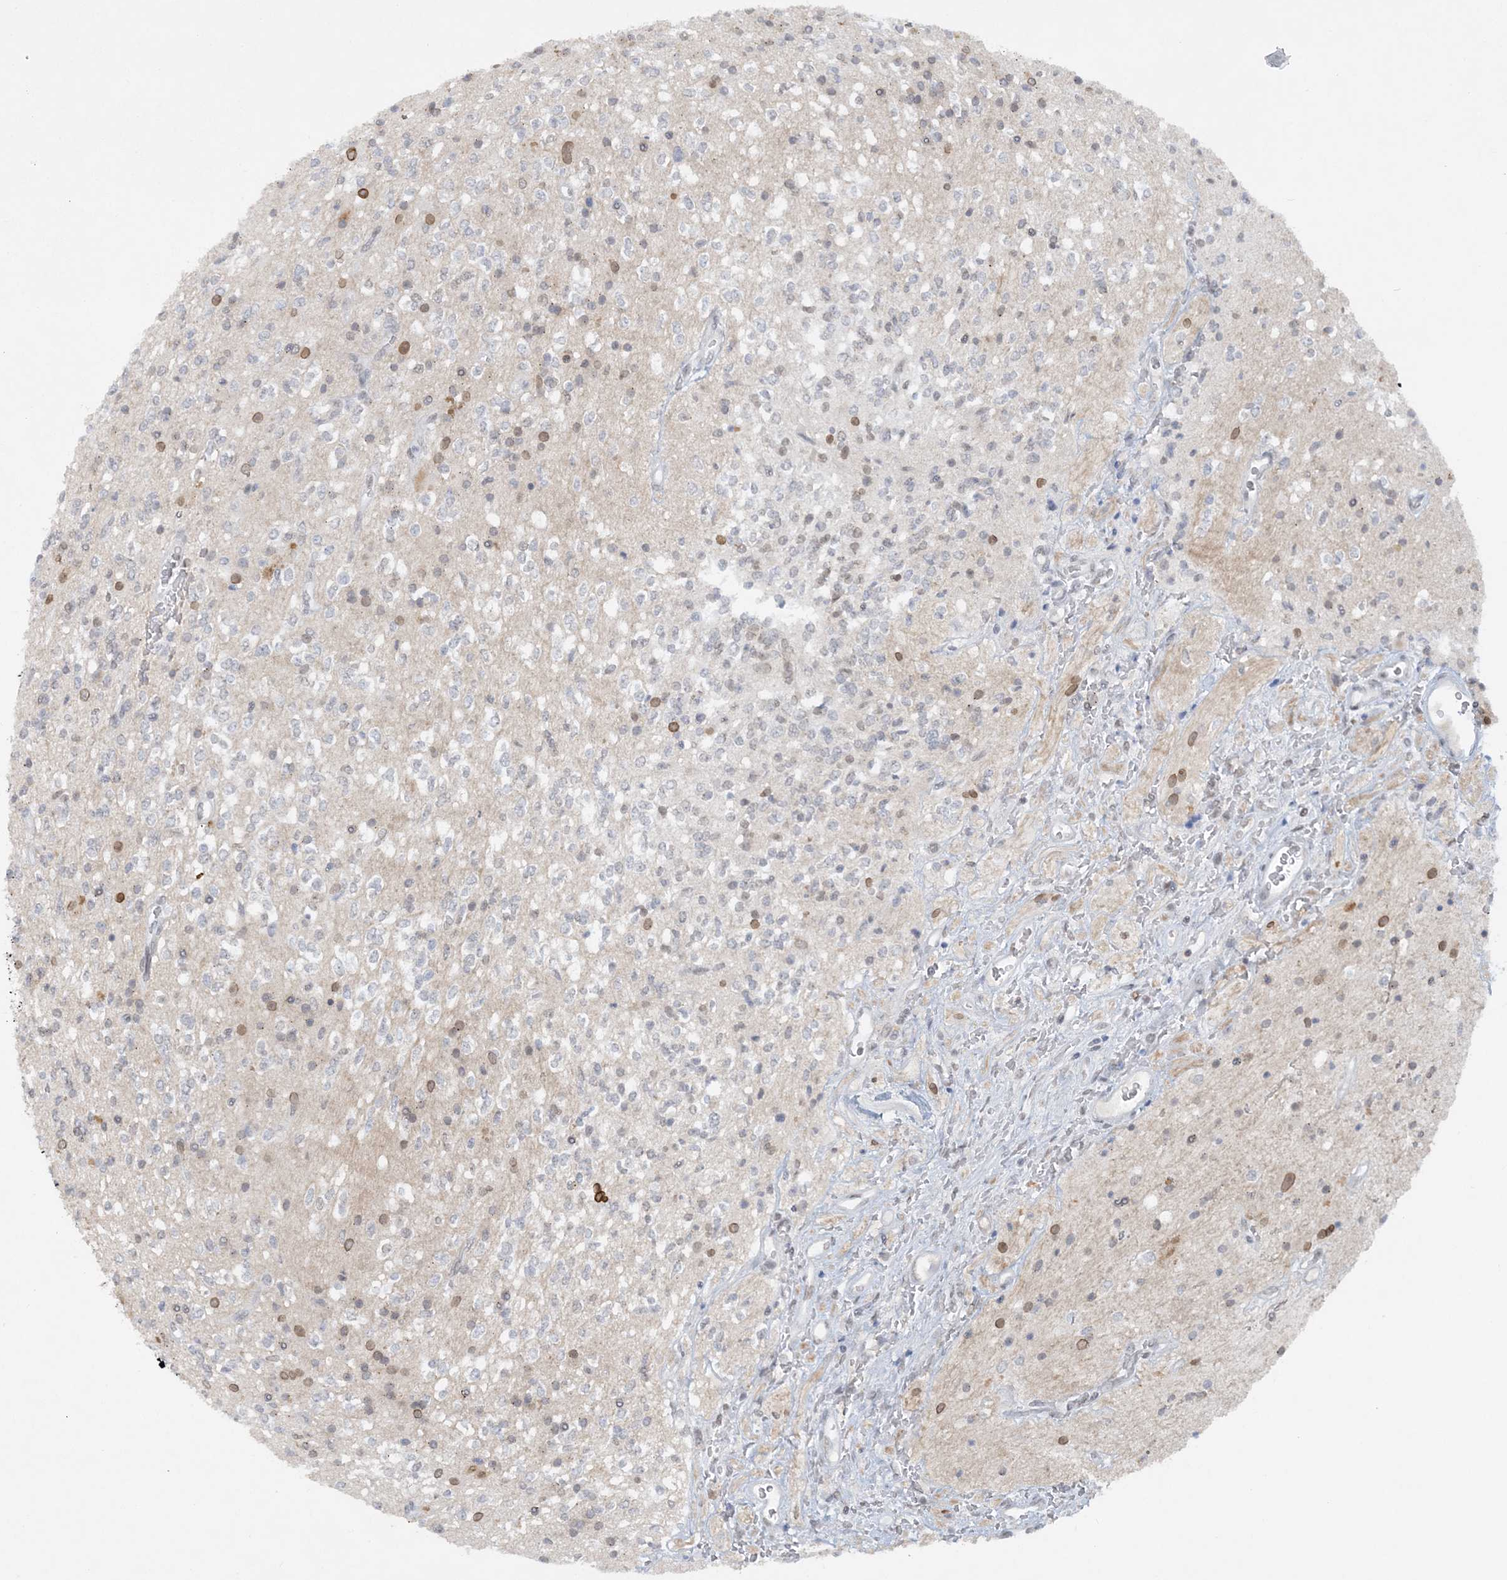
{"staining": {"intensity": "negative", "quantity": "none", "location": "none"}, "tissue": "glioma", "cell_type": "Tumor cells", "image_type": "cancer", "snomed": [{"axis": "morphology", "description": "Glioma, malignant, High grade"}, {"axis": "topography", "description": "Brain"}], "caption": "Immunohistochemistry histopathology image of neoplastic tissue: malignant high-grade glioma stained with DAB demonstrates no significant protein staining in tumor cells.", "gene": "KMT2D", "patient": {"sex": "male", "age": 34}}